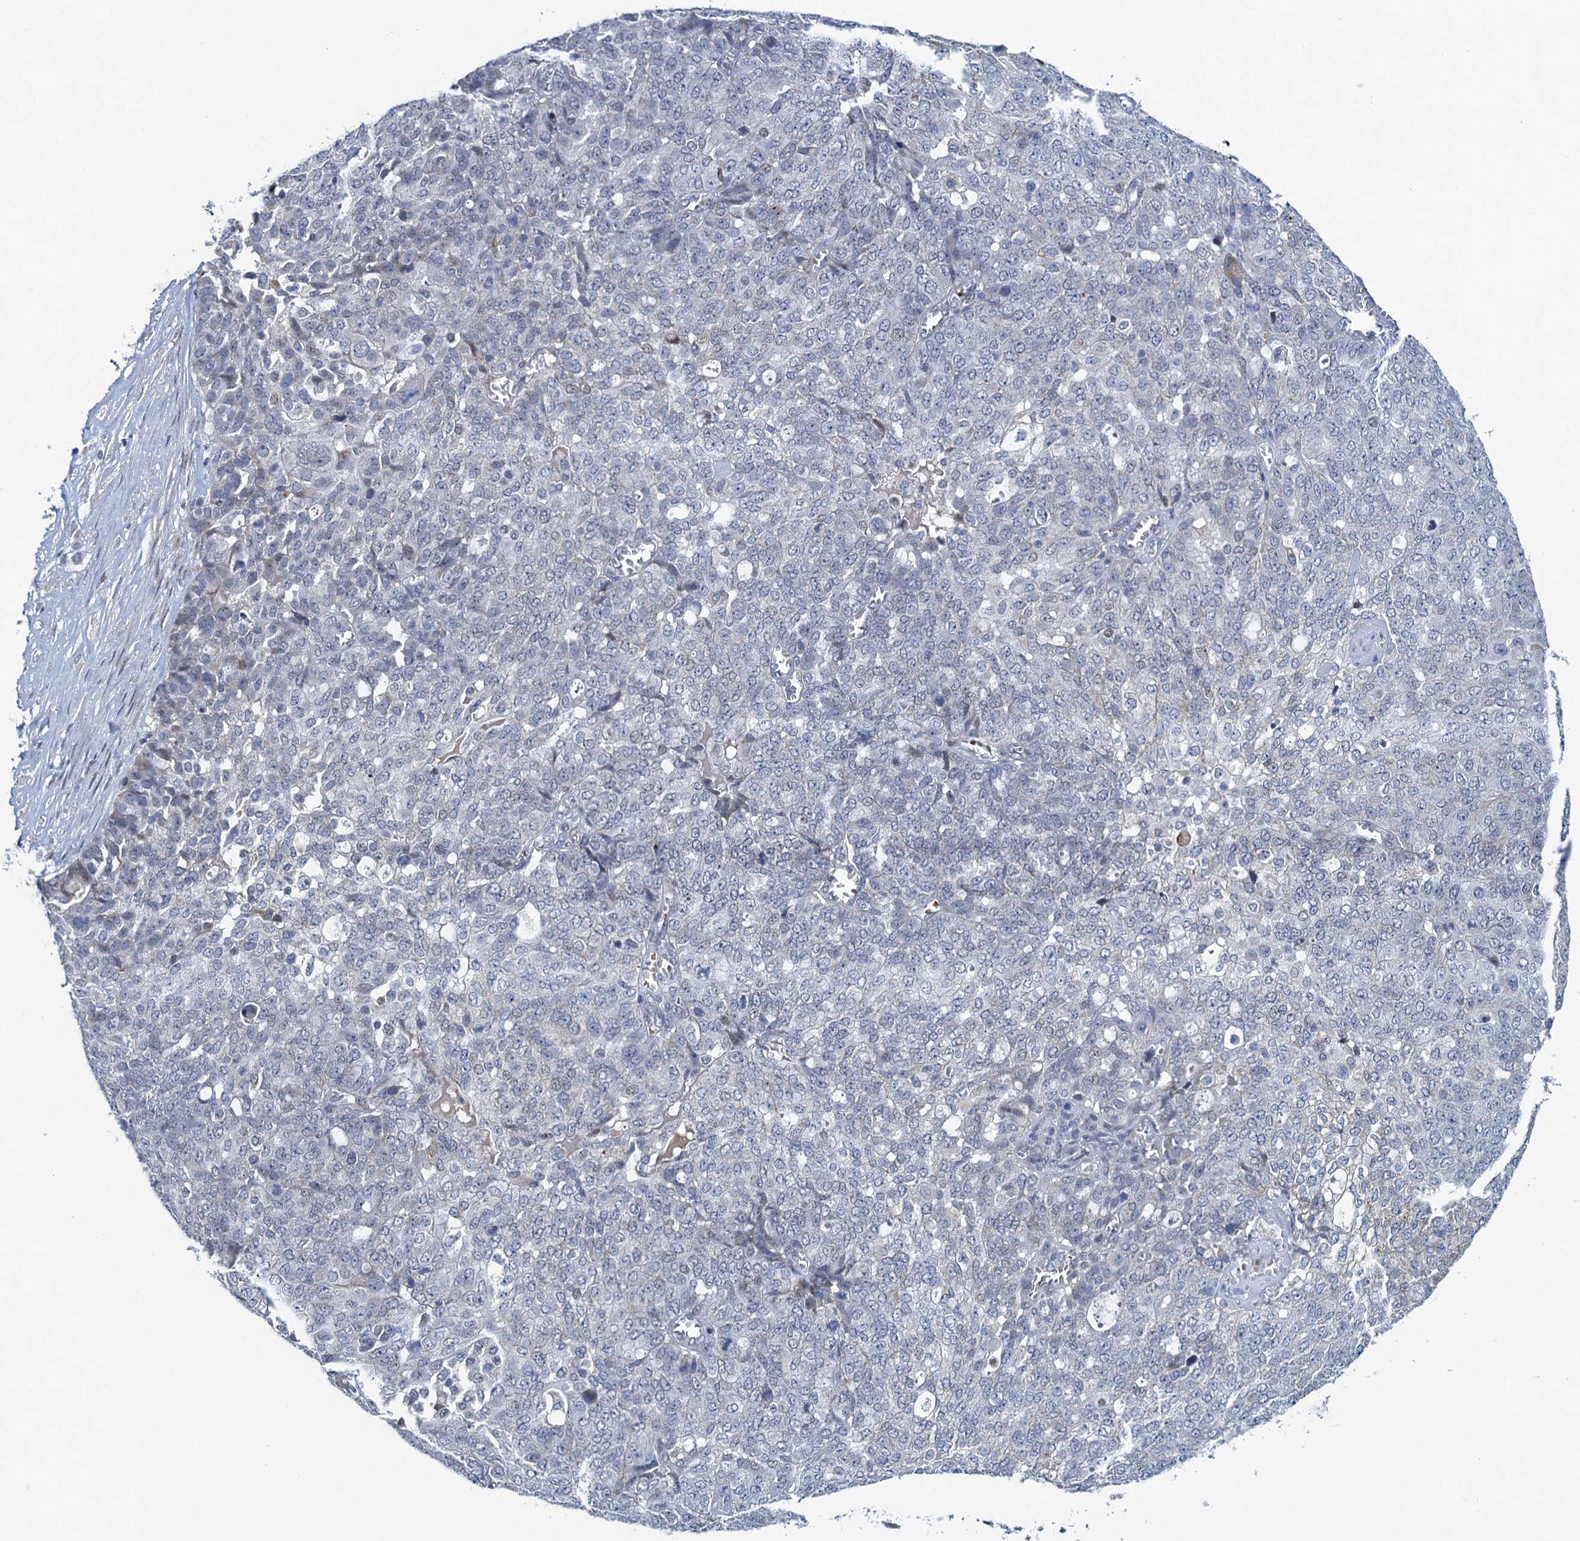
{"staining": {"intensity": "negative", "quantity": "none", "location": "none"}, "tissue": "ovarian cancer", "cell_type": "Tumor cells", "image_type": "cancer", "snomed": [{"axis": "morphology", "description": "Cystadenocarcinoma, serous, NOS"}, {"axis": "topography", "description": "Soft tissue"}, {"axis": "topography", "description": "Ovary"}], "caption": "The micrograph demonstrates no significant staining in tumor cells of ovarian cancer. (Brightfield microscopy of DAB (3,3'-diaminobenzidine) IHC at high magnification).", "gene": "ATOSA", "patient": {"sex": "female", "age": 57}}